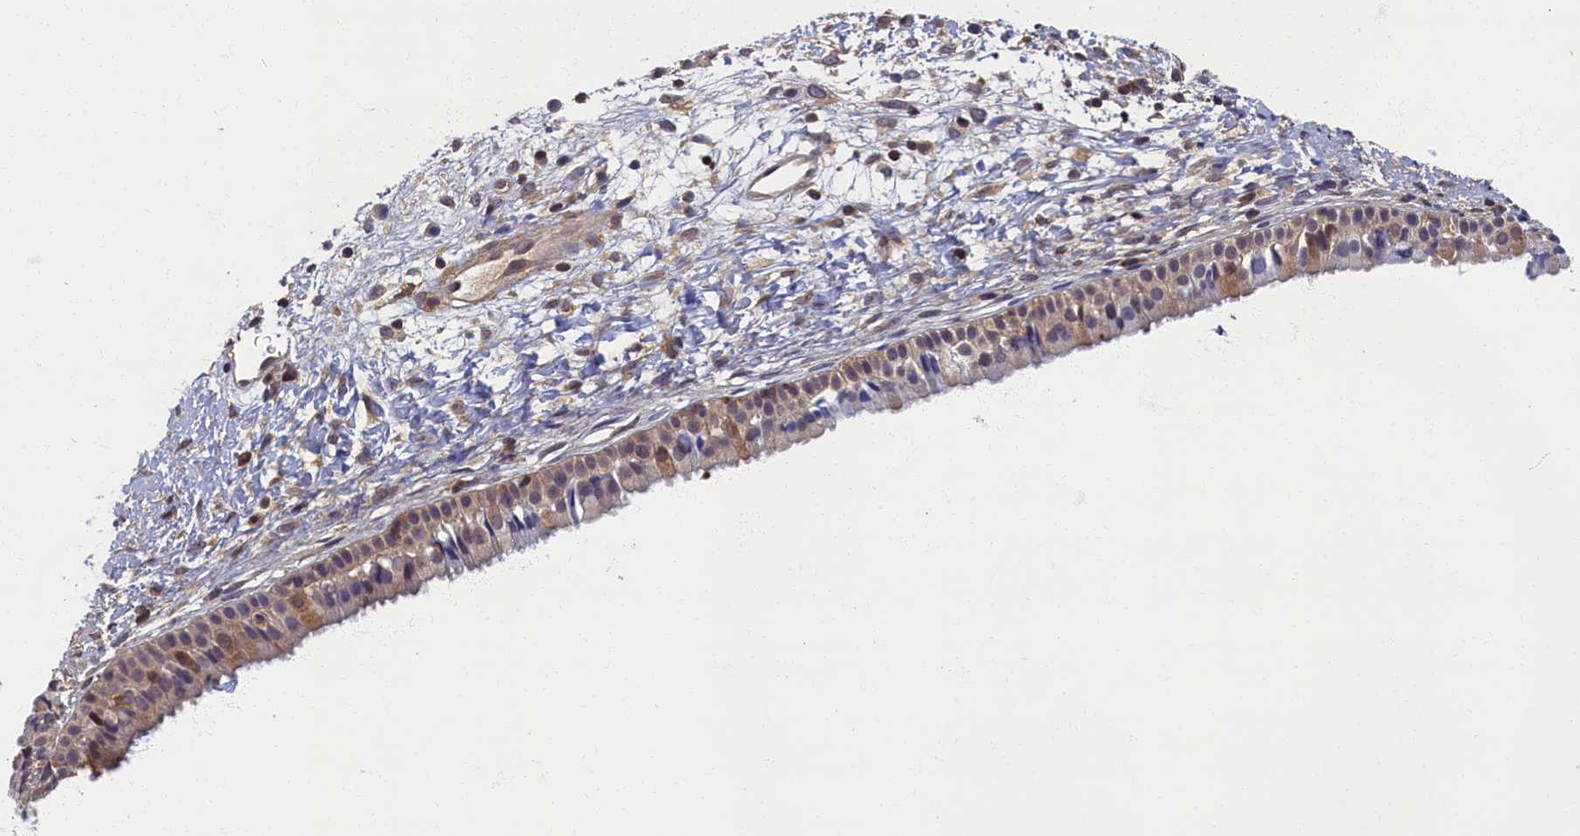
{"staining": {"intensity": "moderate", "quantity": "25%-75%", "location": "cytoplasmic/membranous"}, "tissue": "nasopharynx", "cell_type": "Respiratory epithelial cells", "image_type": "normal", "snomed": [{"axis": "morphology", "description": "Normal tissue, NOS"}, {"axis": "topography", "description": "Nasopharynx"}], "caption": "The immunohistochemical stain highlights moderate cytoplasmic/membranous staining in respiratory epithelial cells of unremarkable nasopharynx.", "gene": "TBCB", "patient": {"sex": "male", "age": 22}}